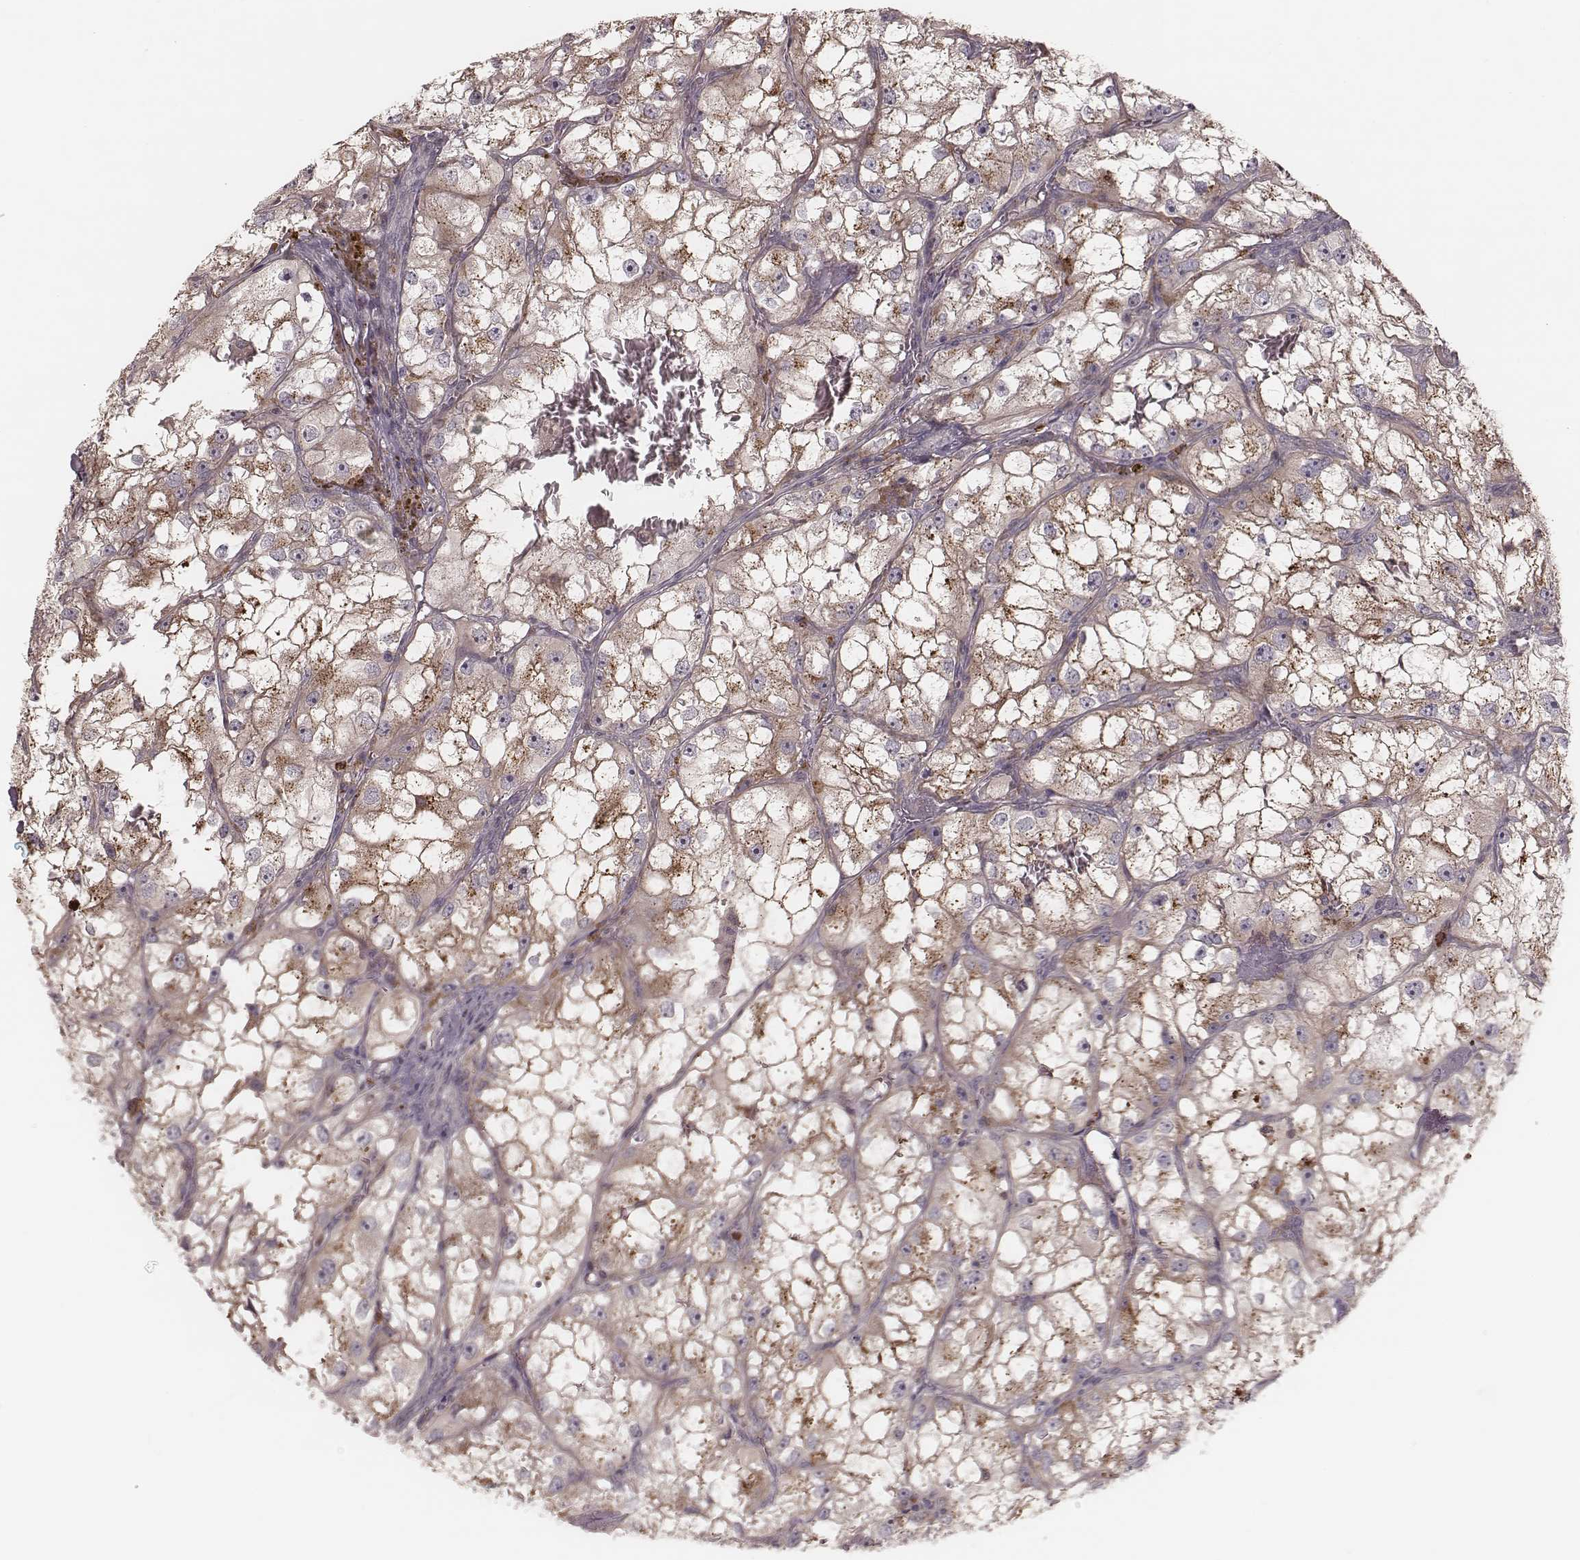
{"staining": {"intensity": "moderate", "quantity": ">75%", "location": "cytoplasmic/membranous"}, "tissue": "renal cancer", "cell_type": "Tumor cells", "image_type": "cancer", "snomed": [{"axis": "morphology", "description": "Adenocarcinoma, NOS"}, {"axis": "topography", "description": "Kidney"}], "caption": "An immunohistochemistry (IHC) histopathology image of tumor tissue is shown. Protein staining in brown highlights moderate cytoplasmic/membranous positivity in renal cancer within tumor cells.", "gene": "ABCA7", "patient": {"sex": "male", "age": 59}}